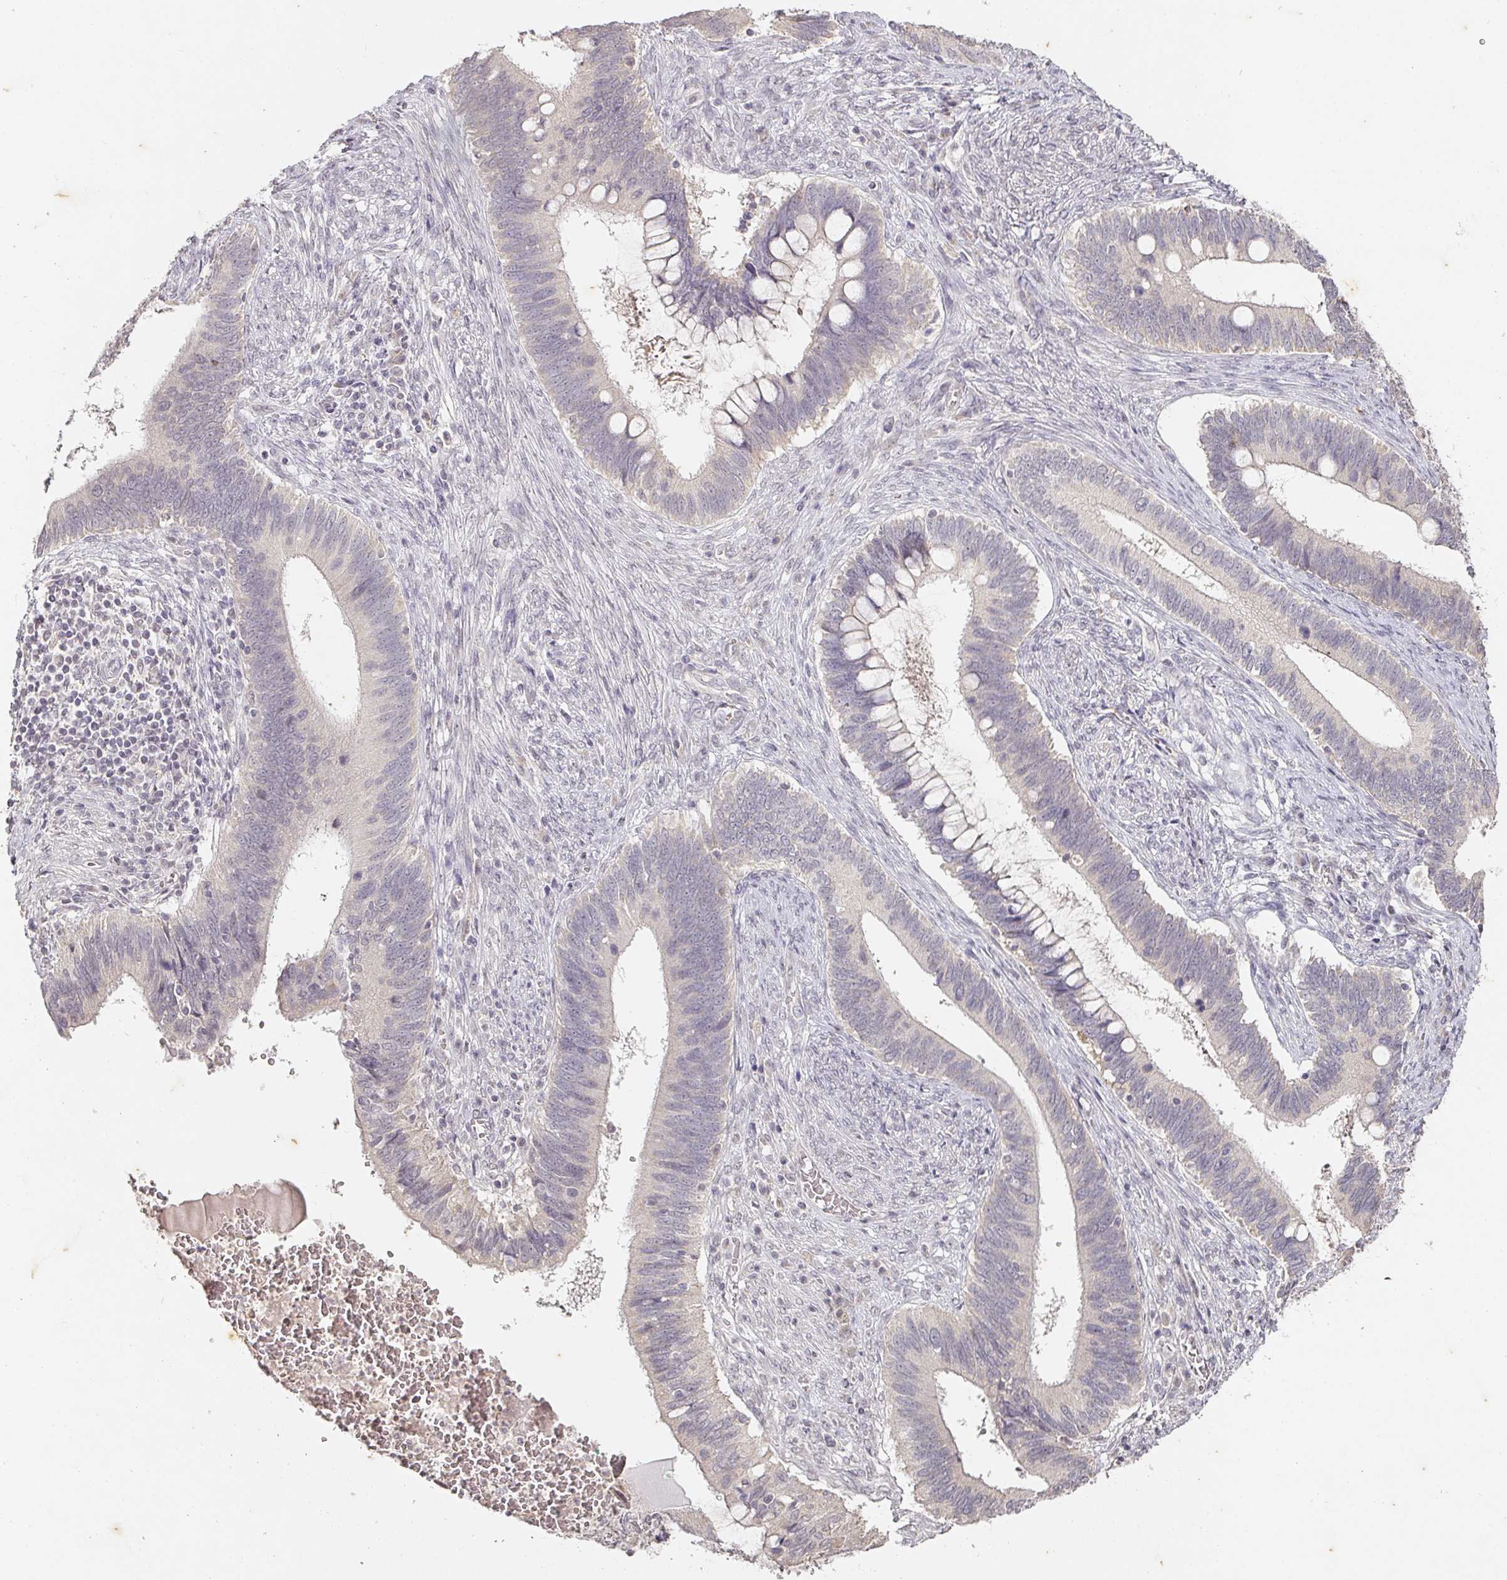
{"staining": {"intensity": "weak", "quantity": "<25%", "location": "cytoplasmic/membranous"}, "tissue": "cervical cancer", "cell_type": "Tumor cells", "image_type": "cancer", "snomed": [{"axis": "morphology", "description": "Adenocarcinoma, NOS"}, {"axis": "topography", "description": "Cervix"}], "caption": "IHC micrograph of cervical adenocarcinoma stained for a protein (brown), which exhibits no staining in tumor cells.", "gene": "CAPN5", "patient": {"sex": "female", "age": 42}}